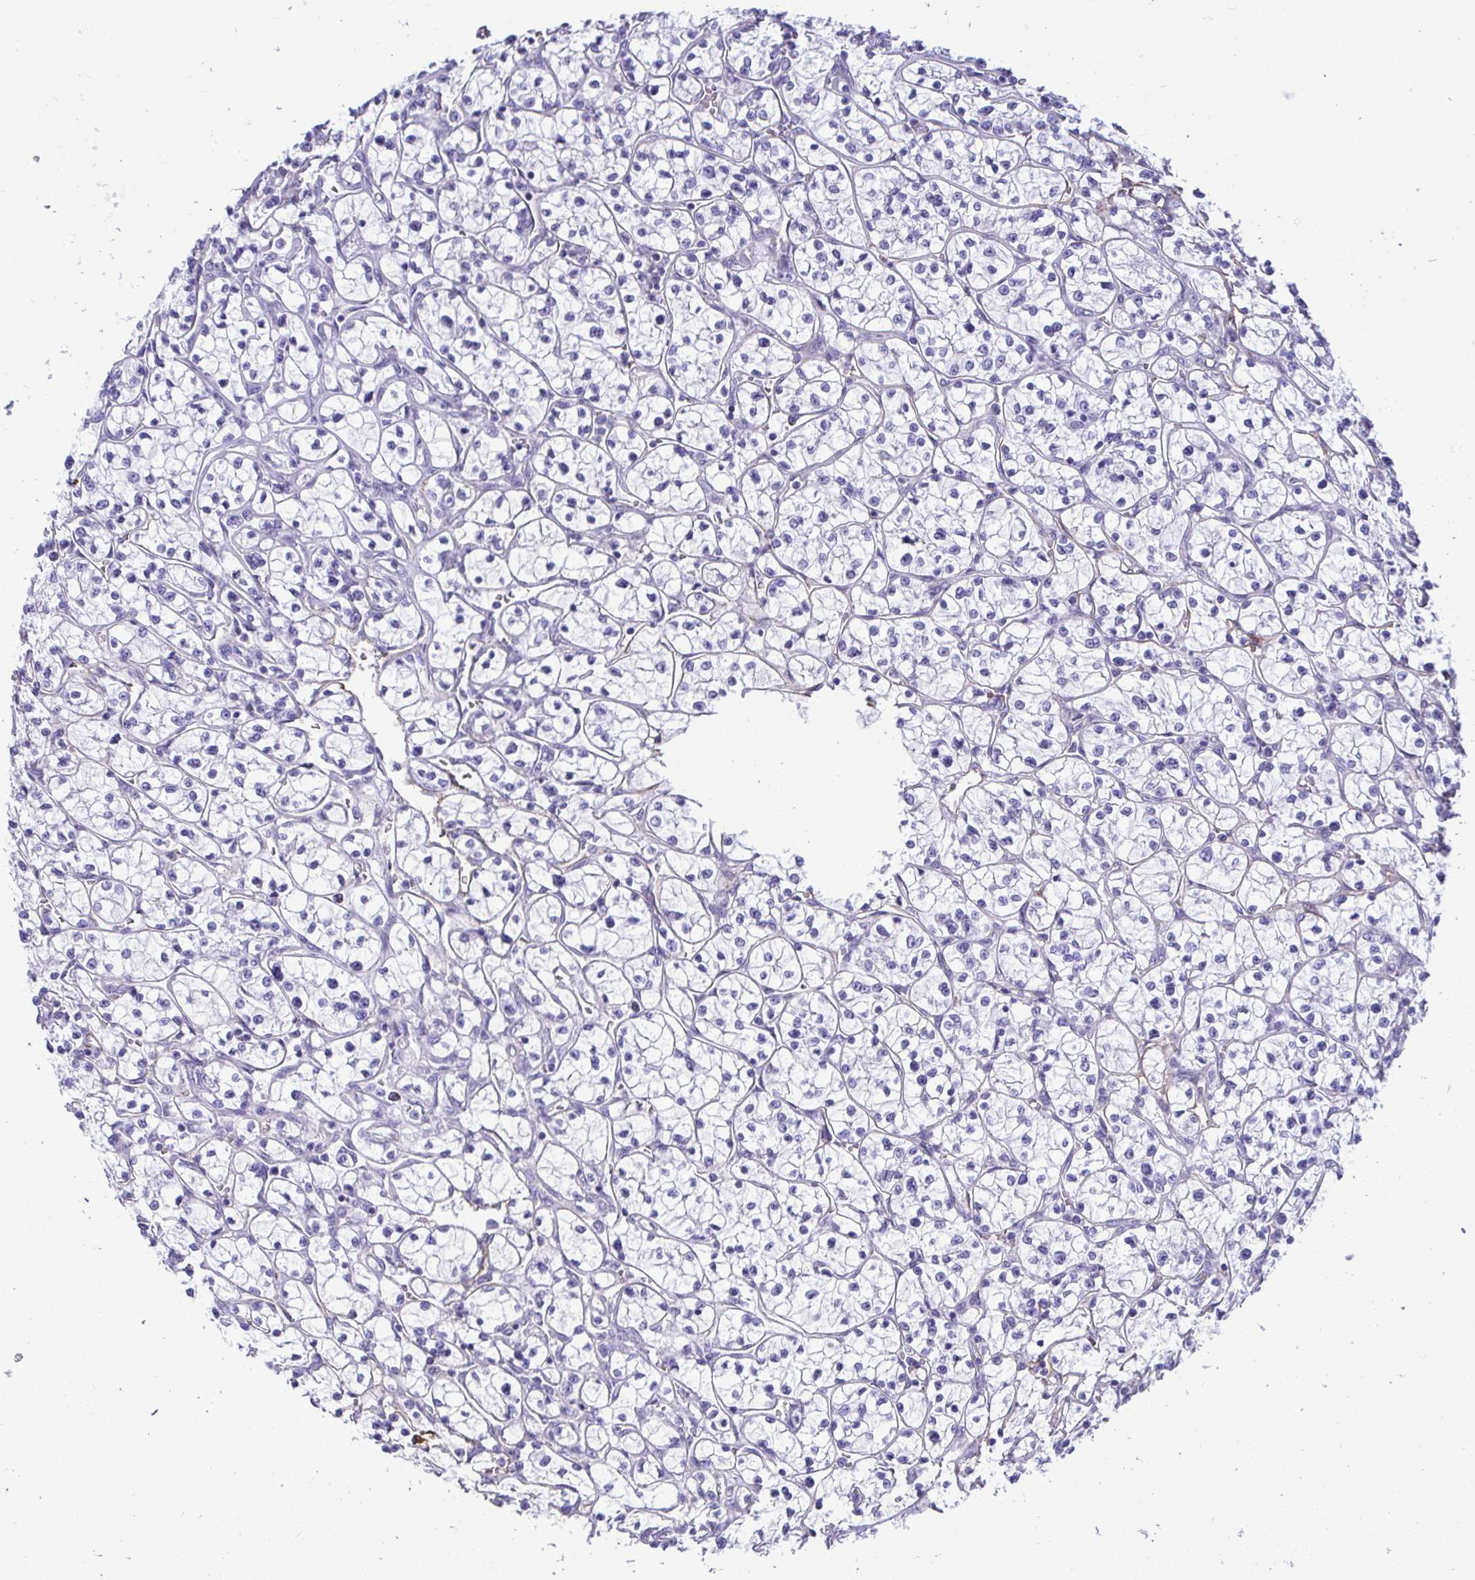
{"staining": {"intensity": "negative", "quantity": "none", "location": "none"}, "tissue": "renal cancer", "cell_type": "Tumor cells", "image_type": "cancer", "snomed": [{"axis": "morphology", "description": "Adenocarcinoma, NOS"}, {"axis": "topography", "description": "Kidney"}], "caption": "Immunohistochemistry (IHC) of renal cancer shows no expression in tumor cells.", "gene": "ABCG2", "patient": {"sex": "female", "age": 64}}